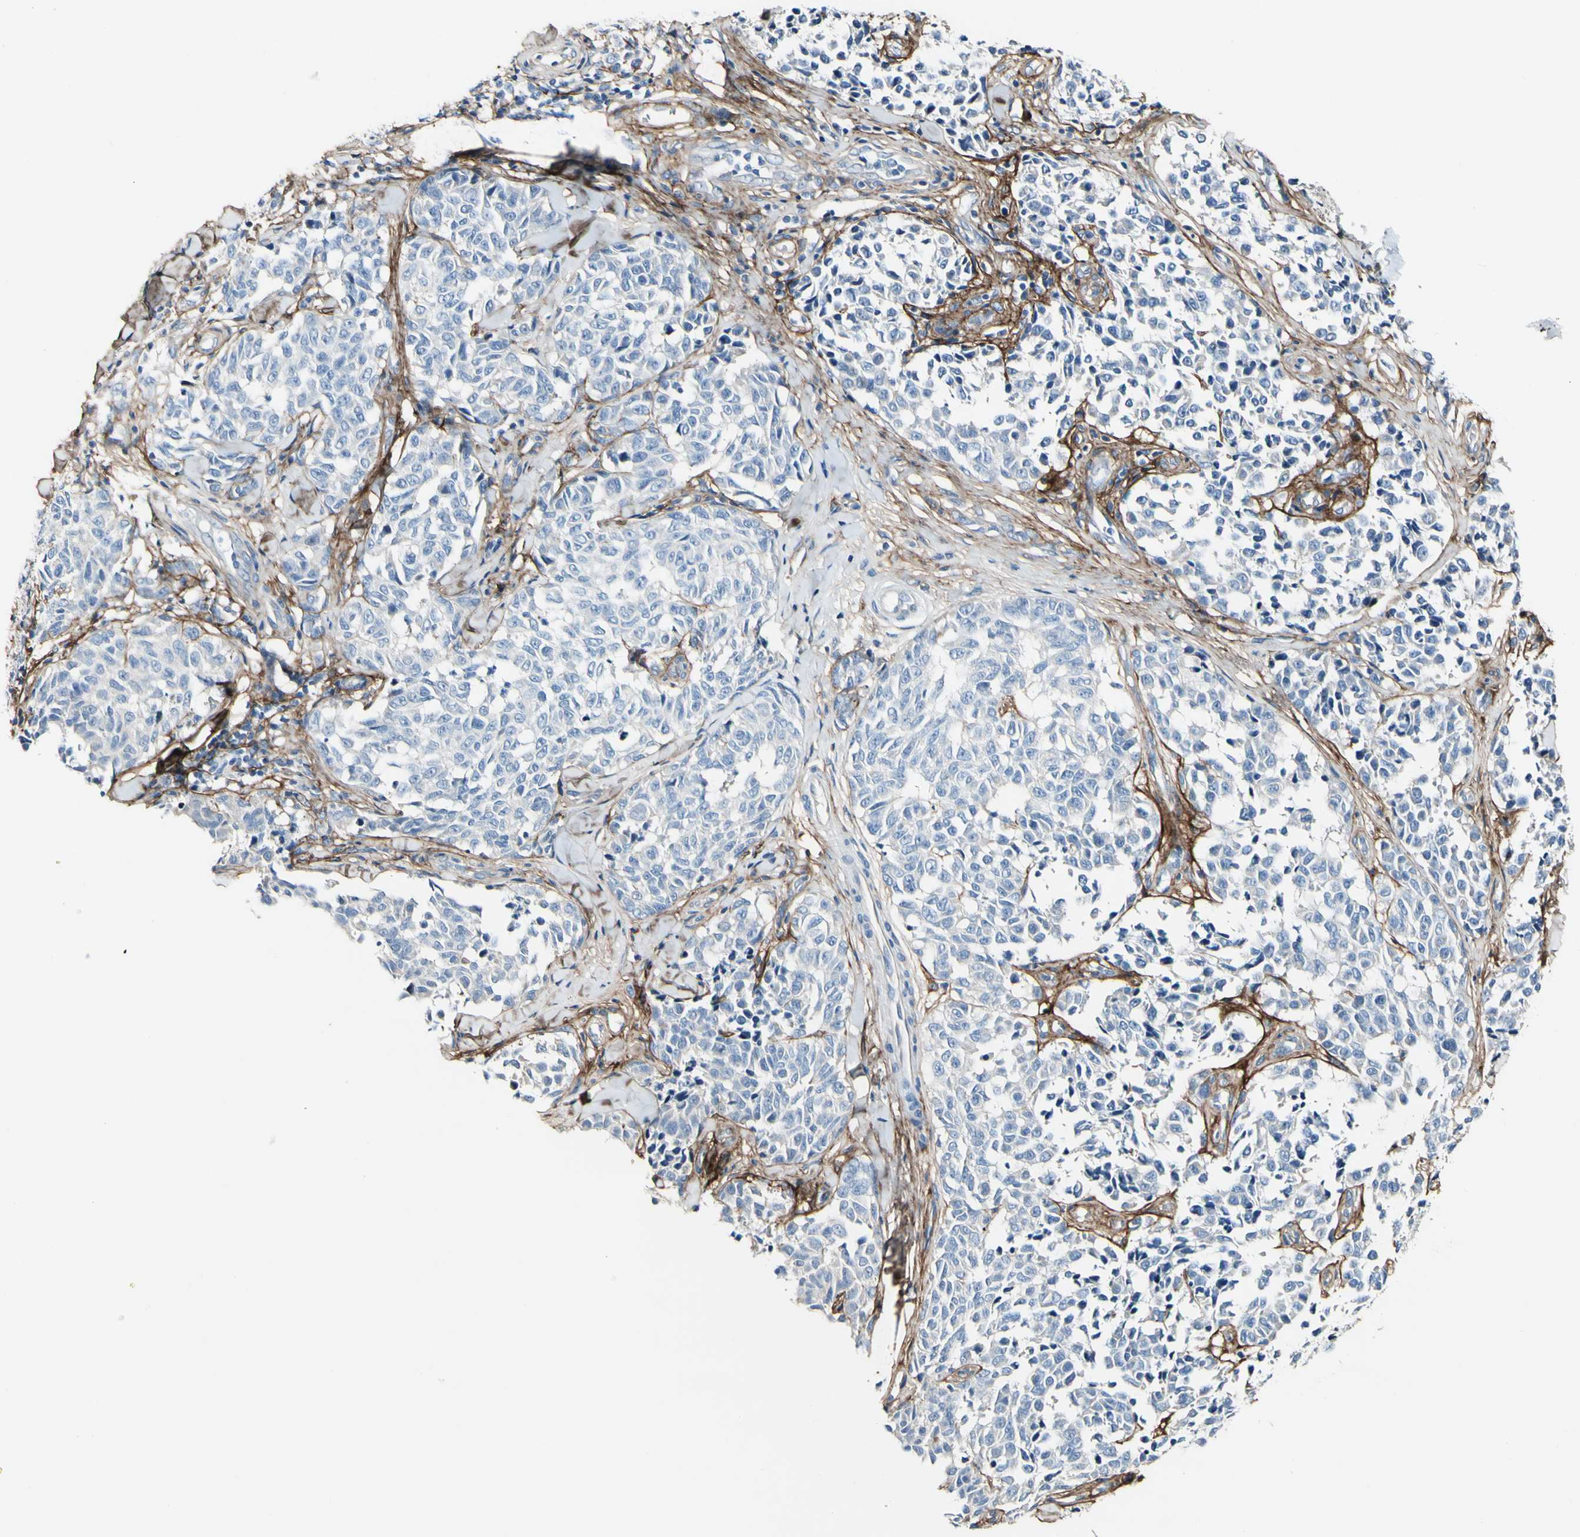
{"staining": {"intensity": "negative", "quantity": "none", "location": "none"}, "tissue": "melanoma", "cell_type": "Tumor cells", "image_type": "cancer", "snomed": [{"axis": "morphology", "description": "Malignant melanoma, NOS"}, {"axis": "topography", "description": "Skin"}], "caption": "The photomicrograph demonstrates no significant positivity in tumor cells of malignant melanoma.", "gene": "COL6A3", "patient": {"sex": "female", "age": 64}}